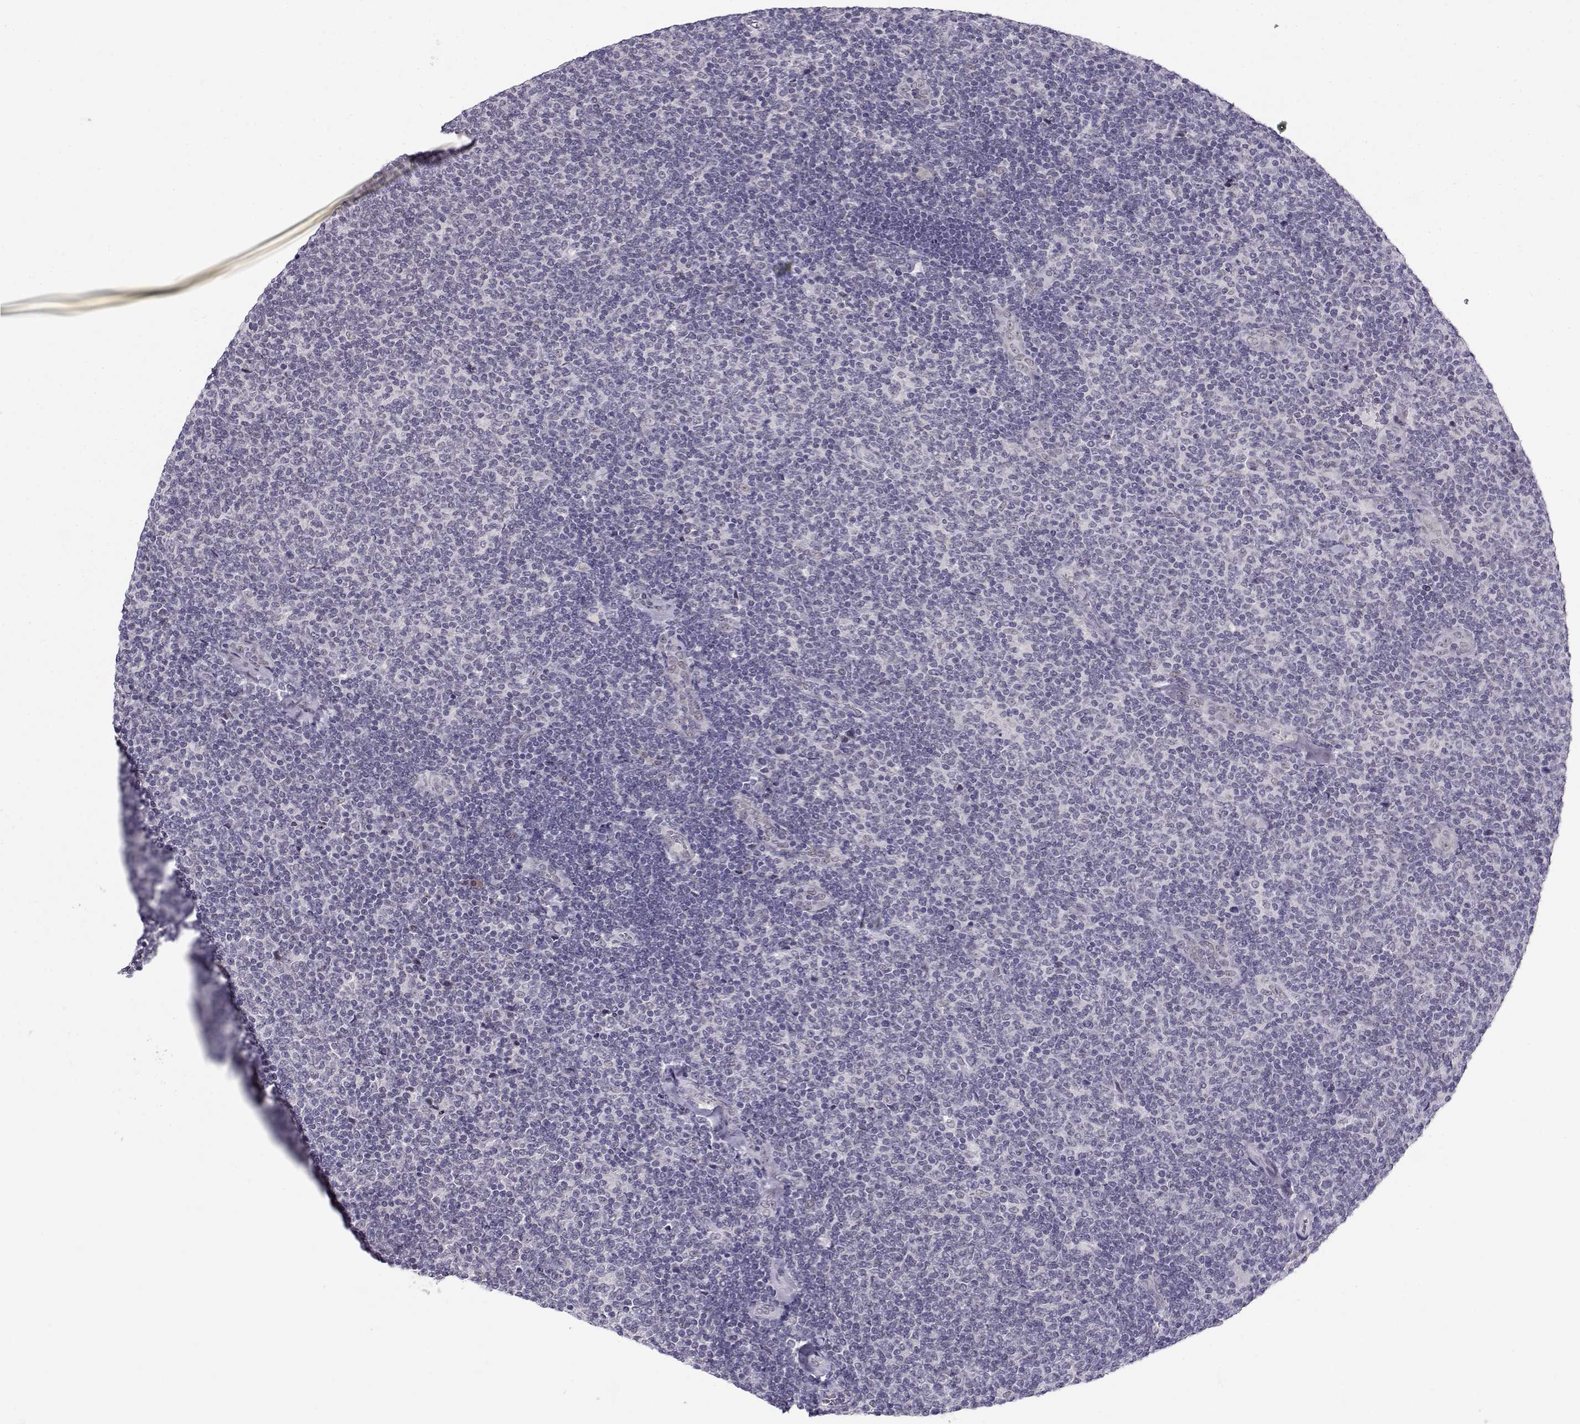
{"staining": {"intensity": "negative", "quantity": "none", "location": "none"}, "tissue": "lymphoma", "cell_type": "Tumor cells", "image_type": "cancer", "snomed": [{"axis": "morphology", "description": "Malignant lymphoma, non-Hodgkin's type, Low grade"}, {"axis": "topography", "description": "Lymph node"}], "caption": "Tumor cells show no significant protein staining in lymphoma. The staining is performed using DAB brown chromogen with nuclei counter-stained in using hematoxylin.", "gene": "C16orf86", "patient": {"sex": "male", "age": 52}}